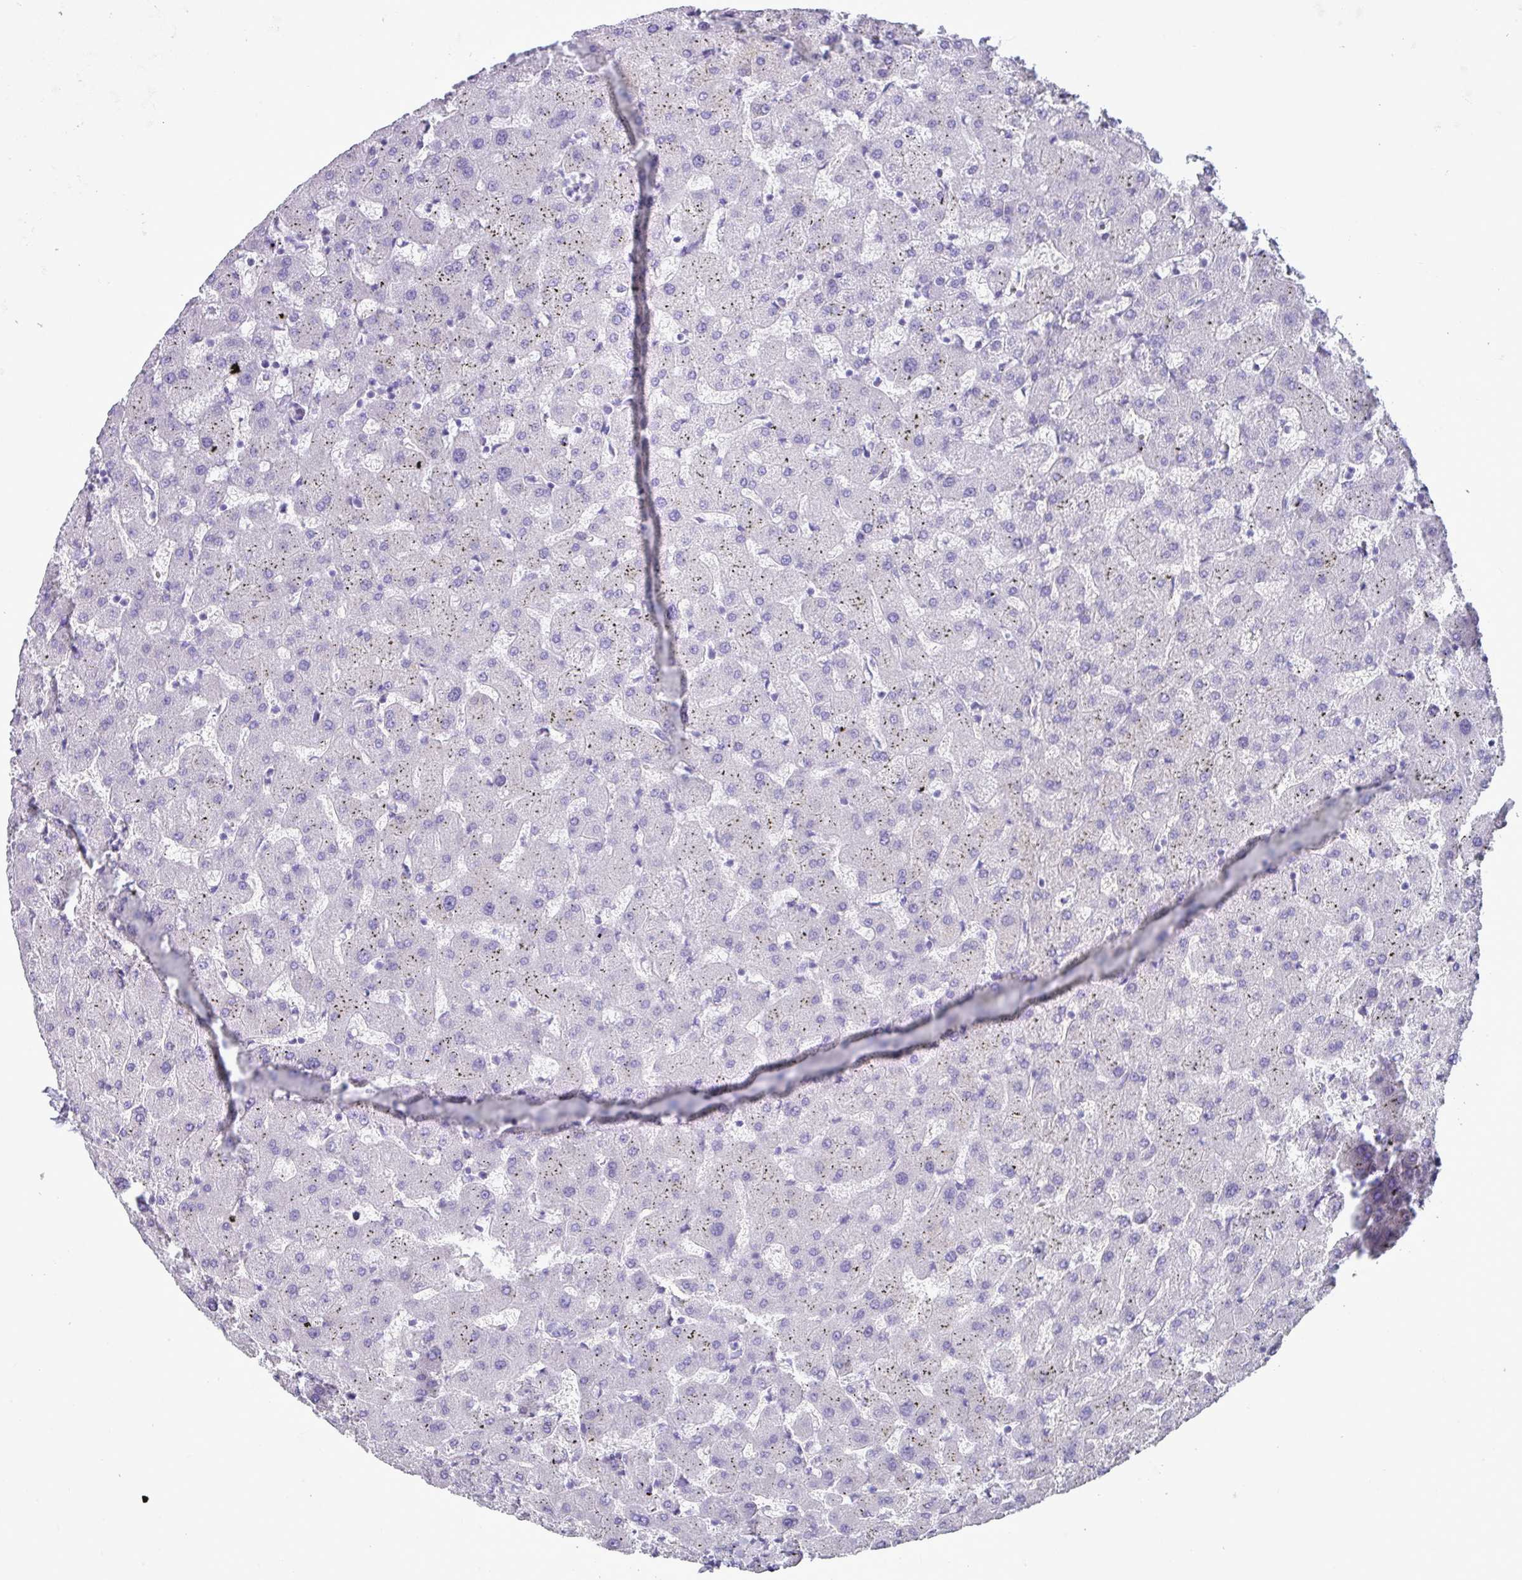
{"staining": {"intensity": "negative", "quantity": "none", "location": "none"}, "tissue": "liver", "cell_type": "Cholangiocytes", "image_type": "normal", "snomed": [{"axis": "morphology", "description": "Normal tissue, NOS"}, {"axis": "topography", "description": "Liver"}], "caption": "Immunohistochemical staining of unremarkable human liver exhibits no significant staining in cholangiocytes. (DAB immunohistochemistry, high magnification).", "gene": "STIMATE", "patient": {"sex": "female", "age": 63}}